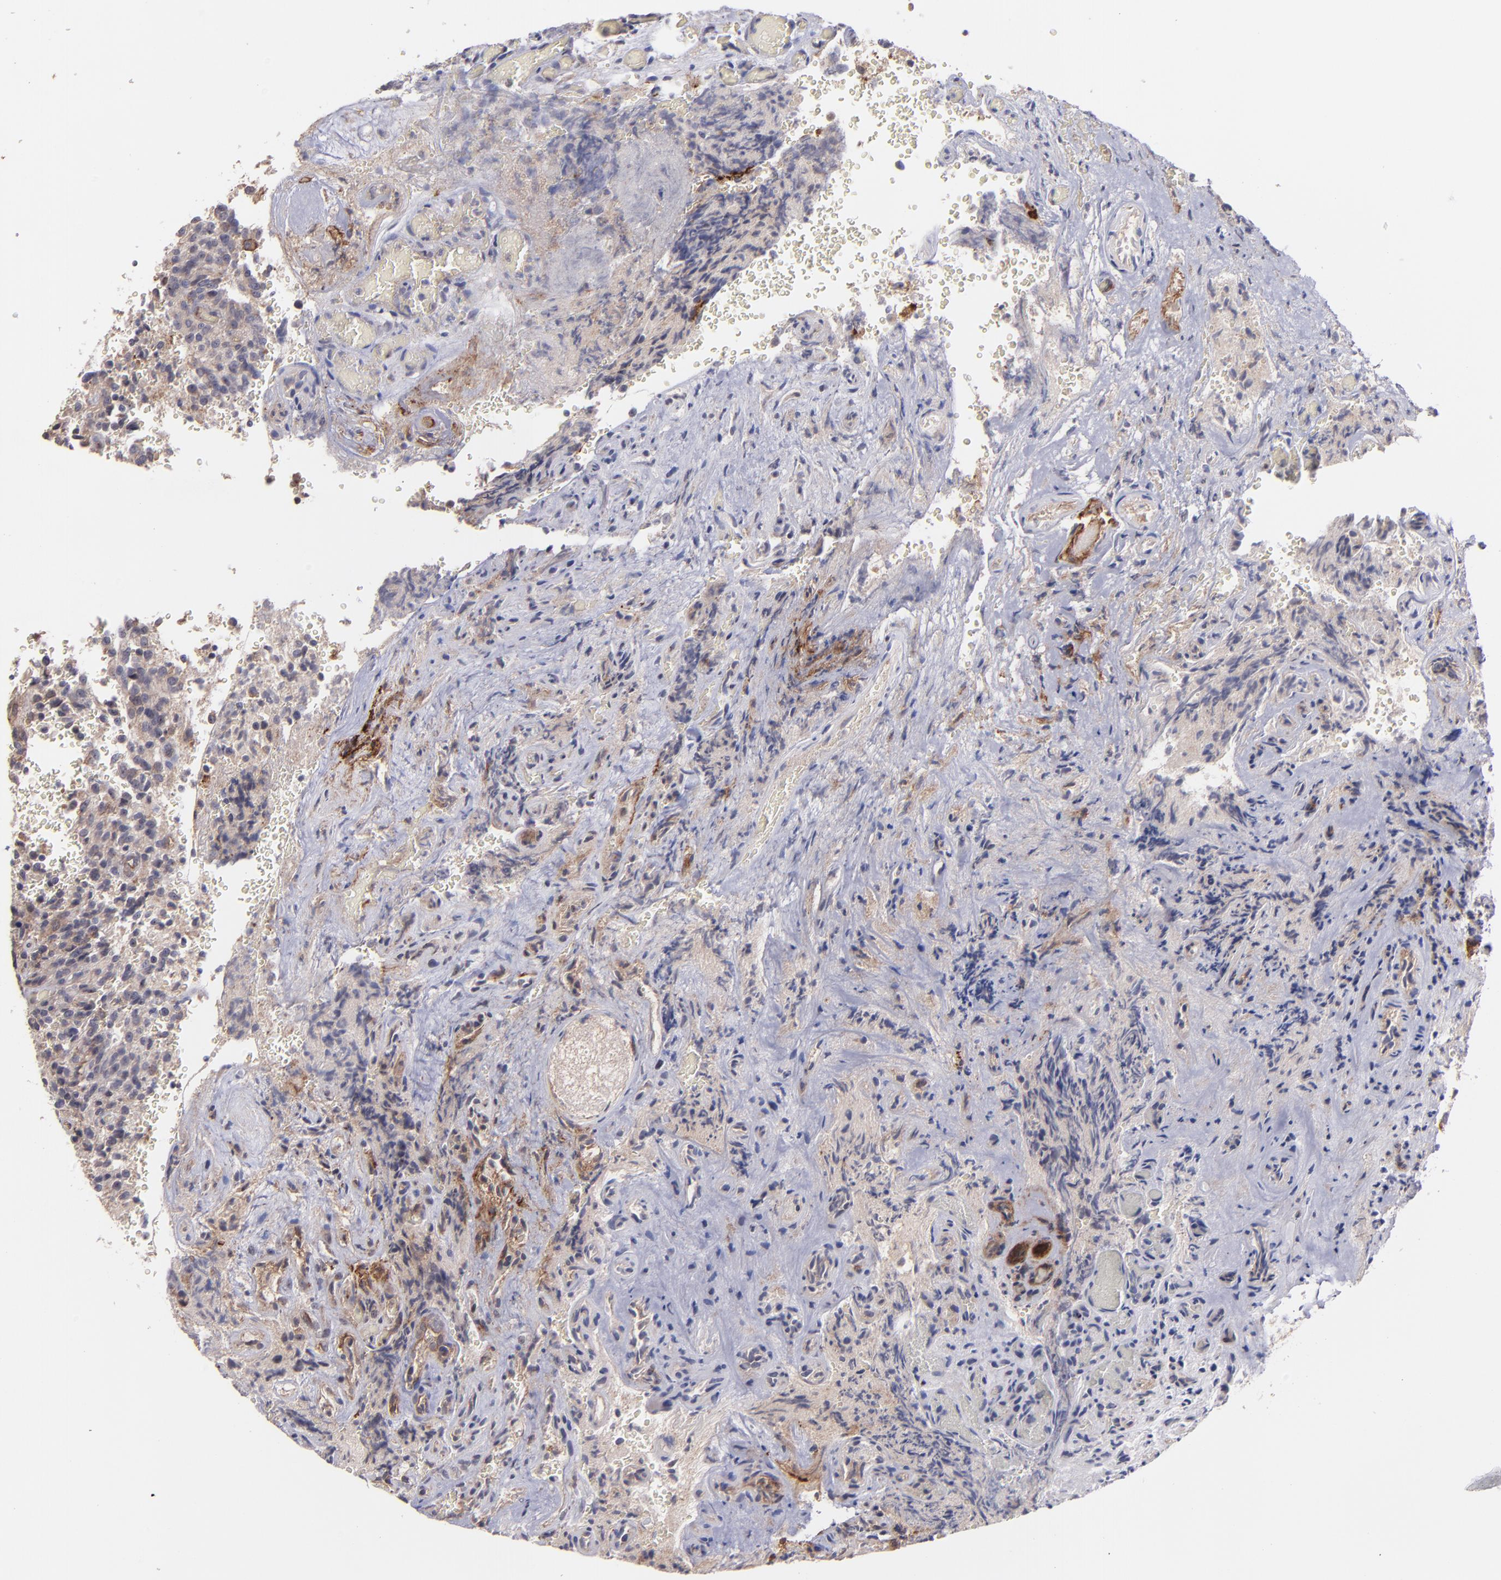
{"staining": {"intensity": "negative", "quantity": "none", "location": "none"}, "tissue": "glioma", "cell_type": "Tumor cells", "image_type": "cancer", "snomed": [{"axis": "morphology", "description": "Normal tissue, NOS"}, {"axis": "morphology", "description": "Glioma, malignant, High grade"}, {"axis": "topography", "description": "Cerebral cortex"}], "caption": "Immunohistochemistry (IHC) of malignant glioma (high-grade) reveals no staining in tumor cells.", "gene": "ICAM1", "patient": {"sex": "male", "age": 56}}